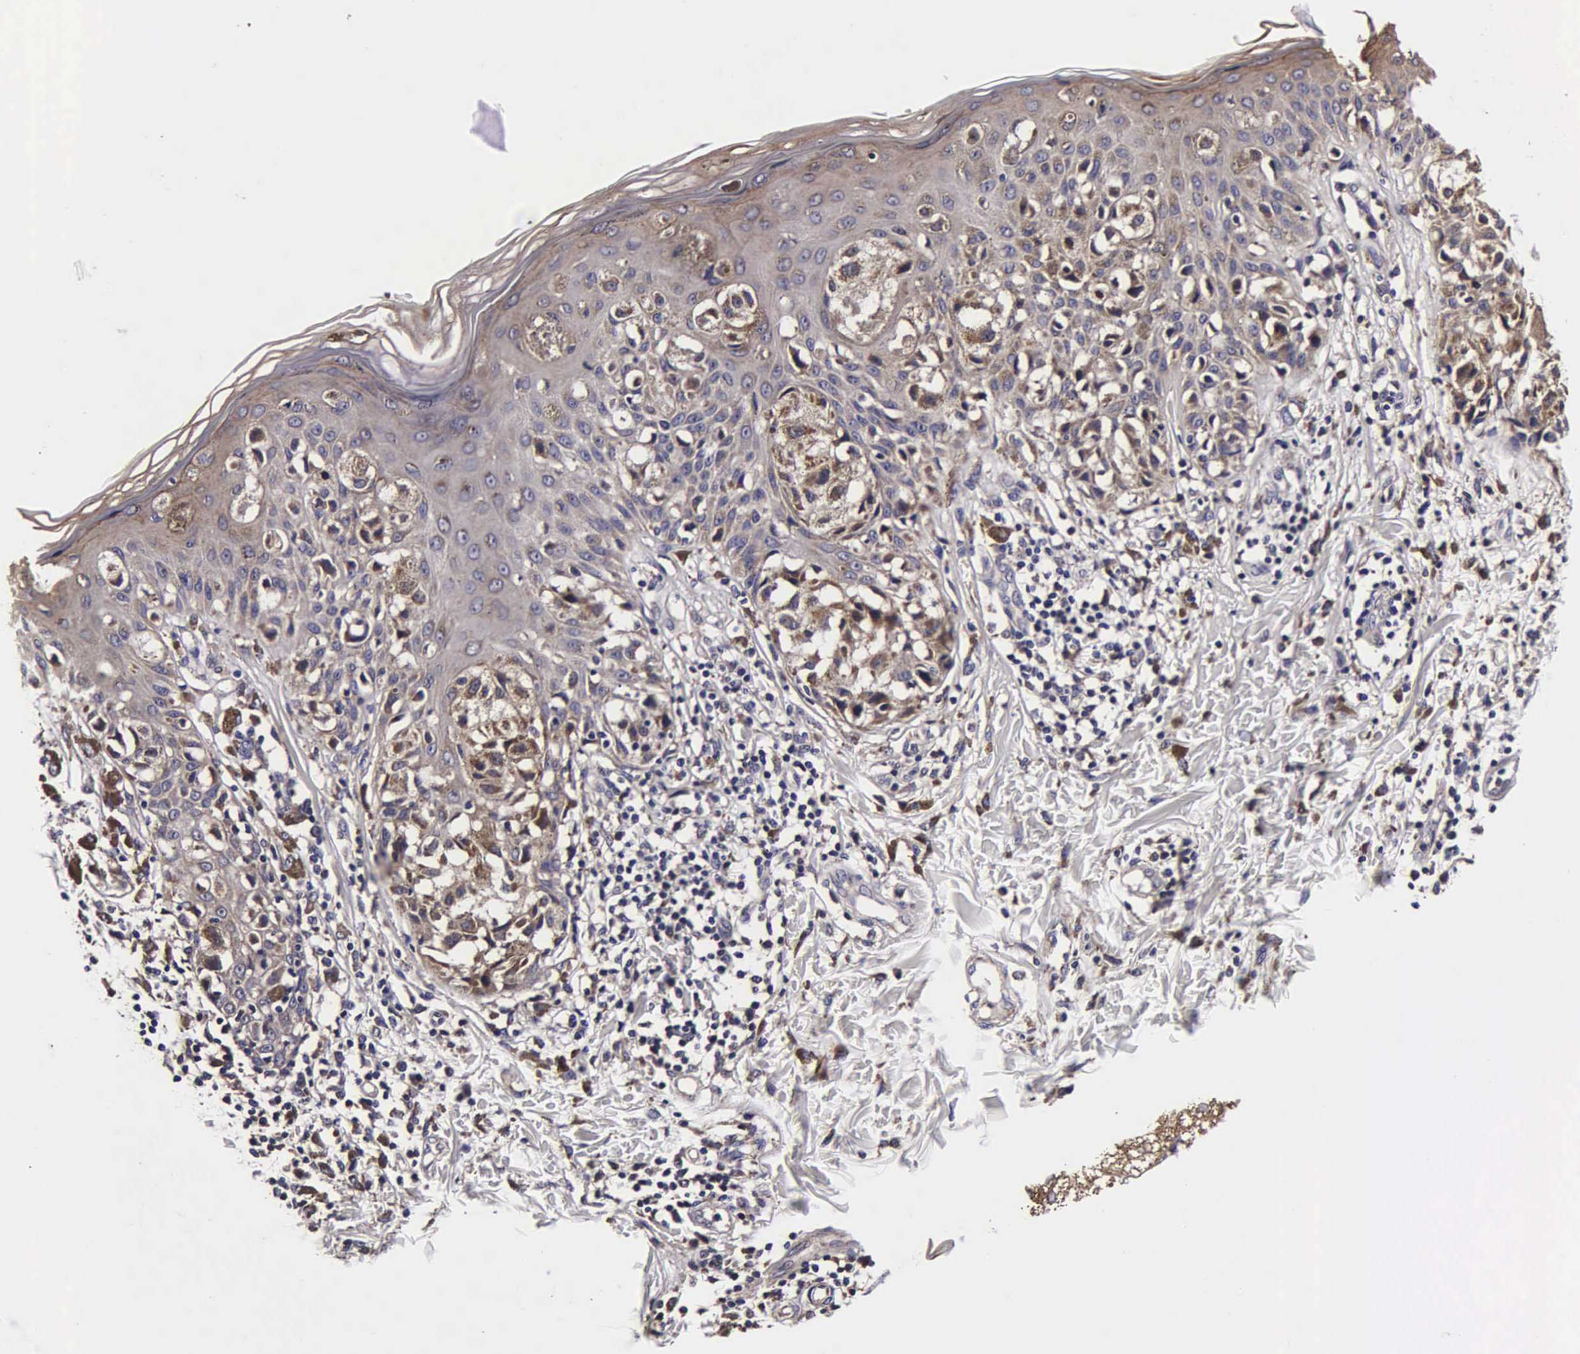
{"staining": {"intensity": "negative", "quantity": "none", "location": "none"}, "tissue": "melanoma", "cell_type": "Tumor cells", "image_type": "cancer", "snomed": [{"axis": "morphology", "description": "Malignant melanoma, NOS"}, {"axis": "topography", "description": "Skin"}], "caption": "Tumor cells are negative for brown protein staining in melanoma.", "gene": "PSMA3", "patient": {"sex": "female", "age": 55}}